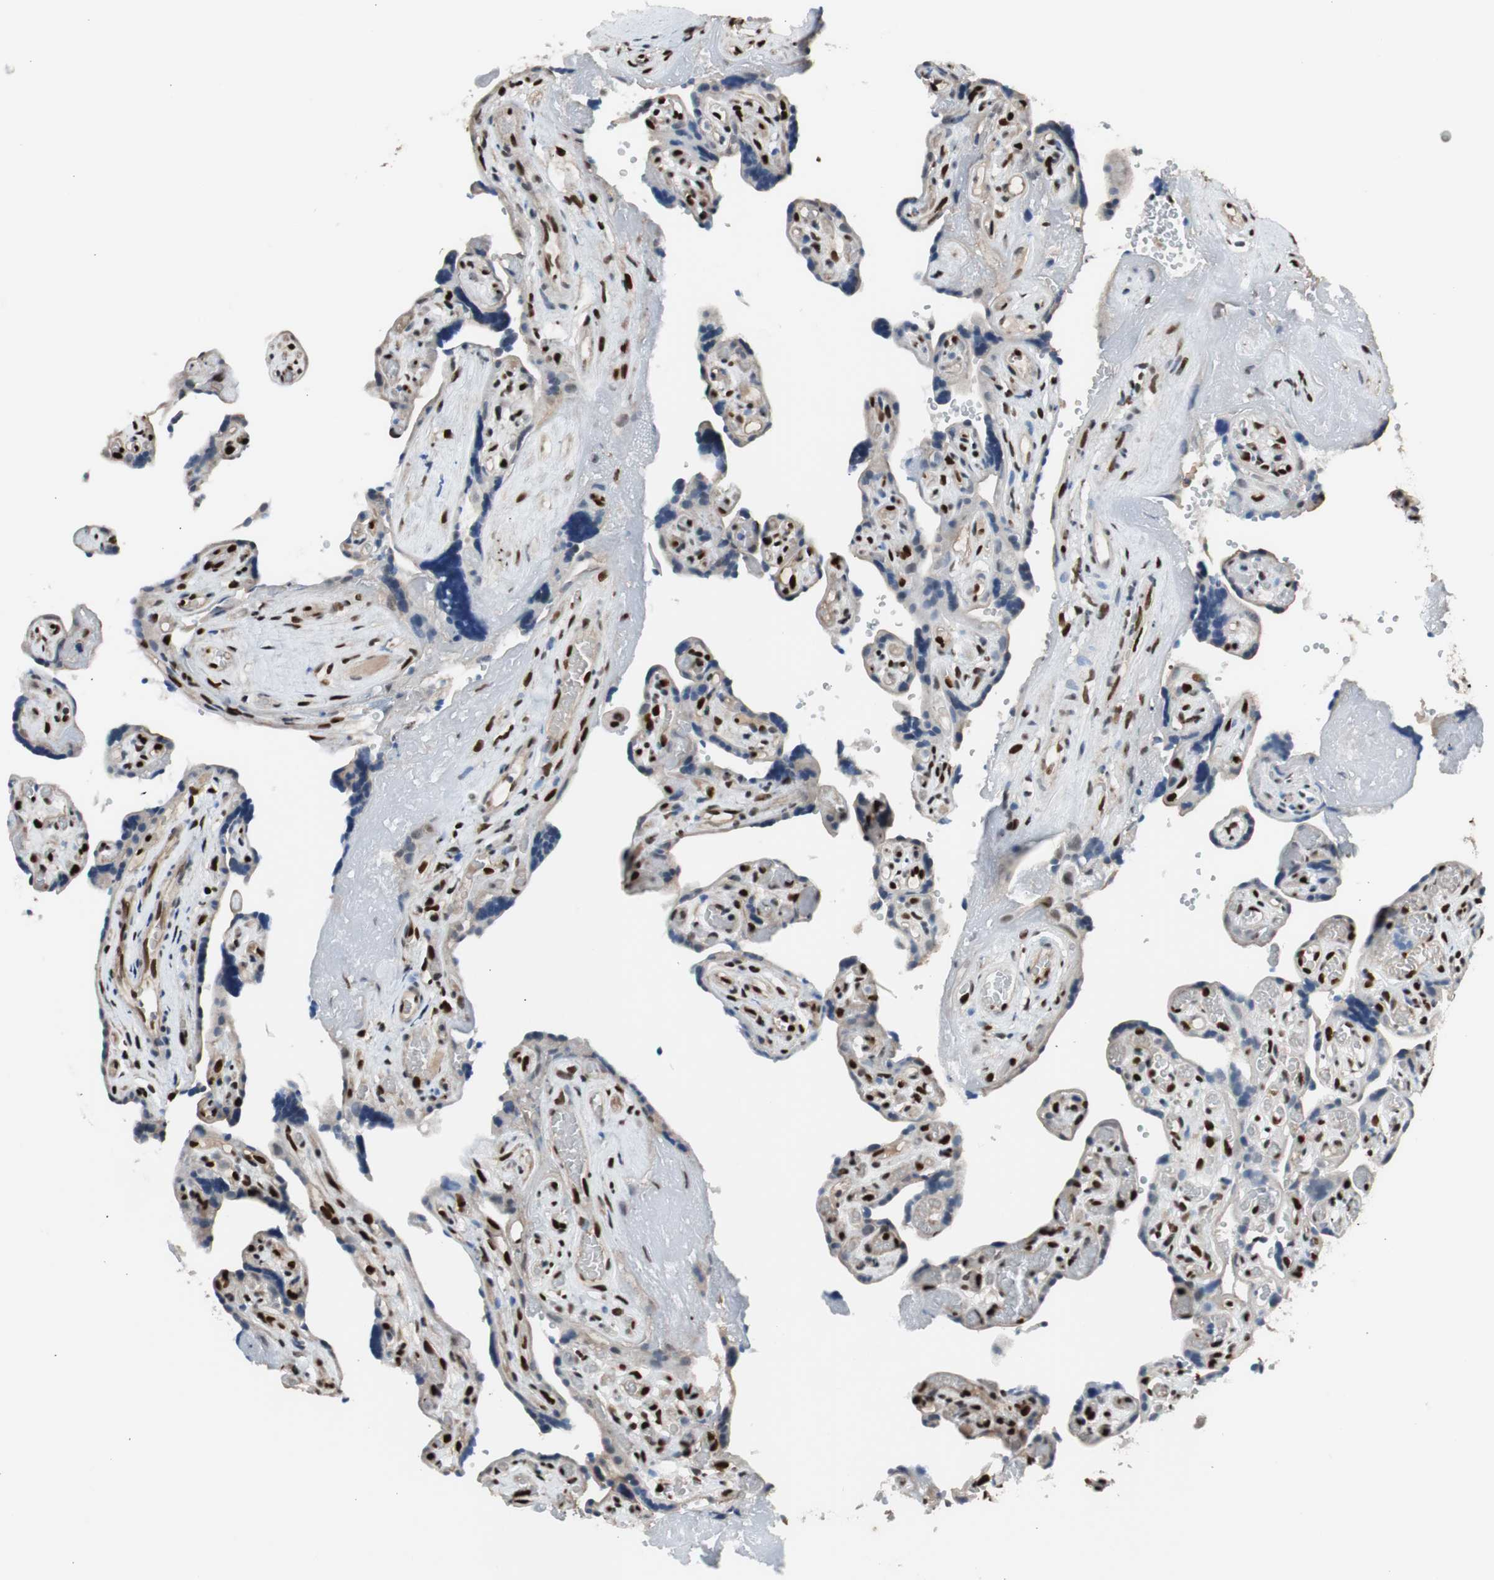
{"staining": {"intensity": "moderate", "quantity": ">75%", "location": "nuclear"}, "tissue": "placenta", "cell_type": "Decidual cells", "image_type": "normal", "snomed": [{"axis": "morphology", "description": "Normal tissue, NOS"}, {"axis": "topography", "description": "Placenta"}], "caption": "The photomicrograph displays immunohistochemical staining of benign placenta. There is moderate nuclear positivity is identified in about >75% of decidual cells.", "gene": "PML", "patient": {"sex": "female", "age": 30}}